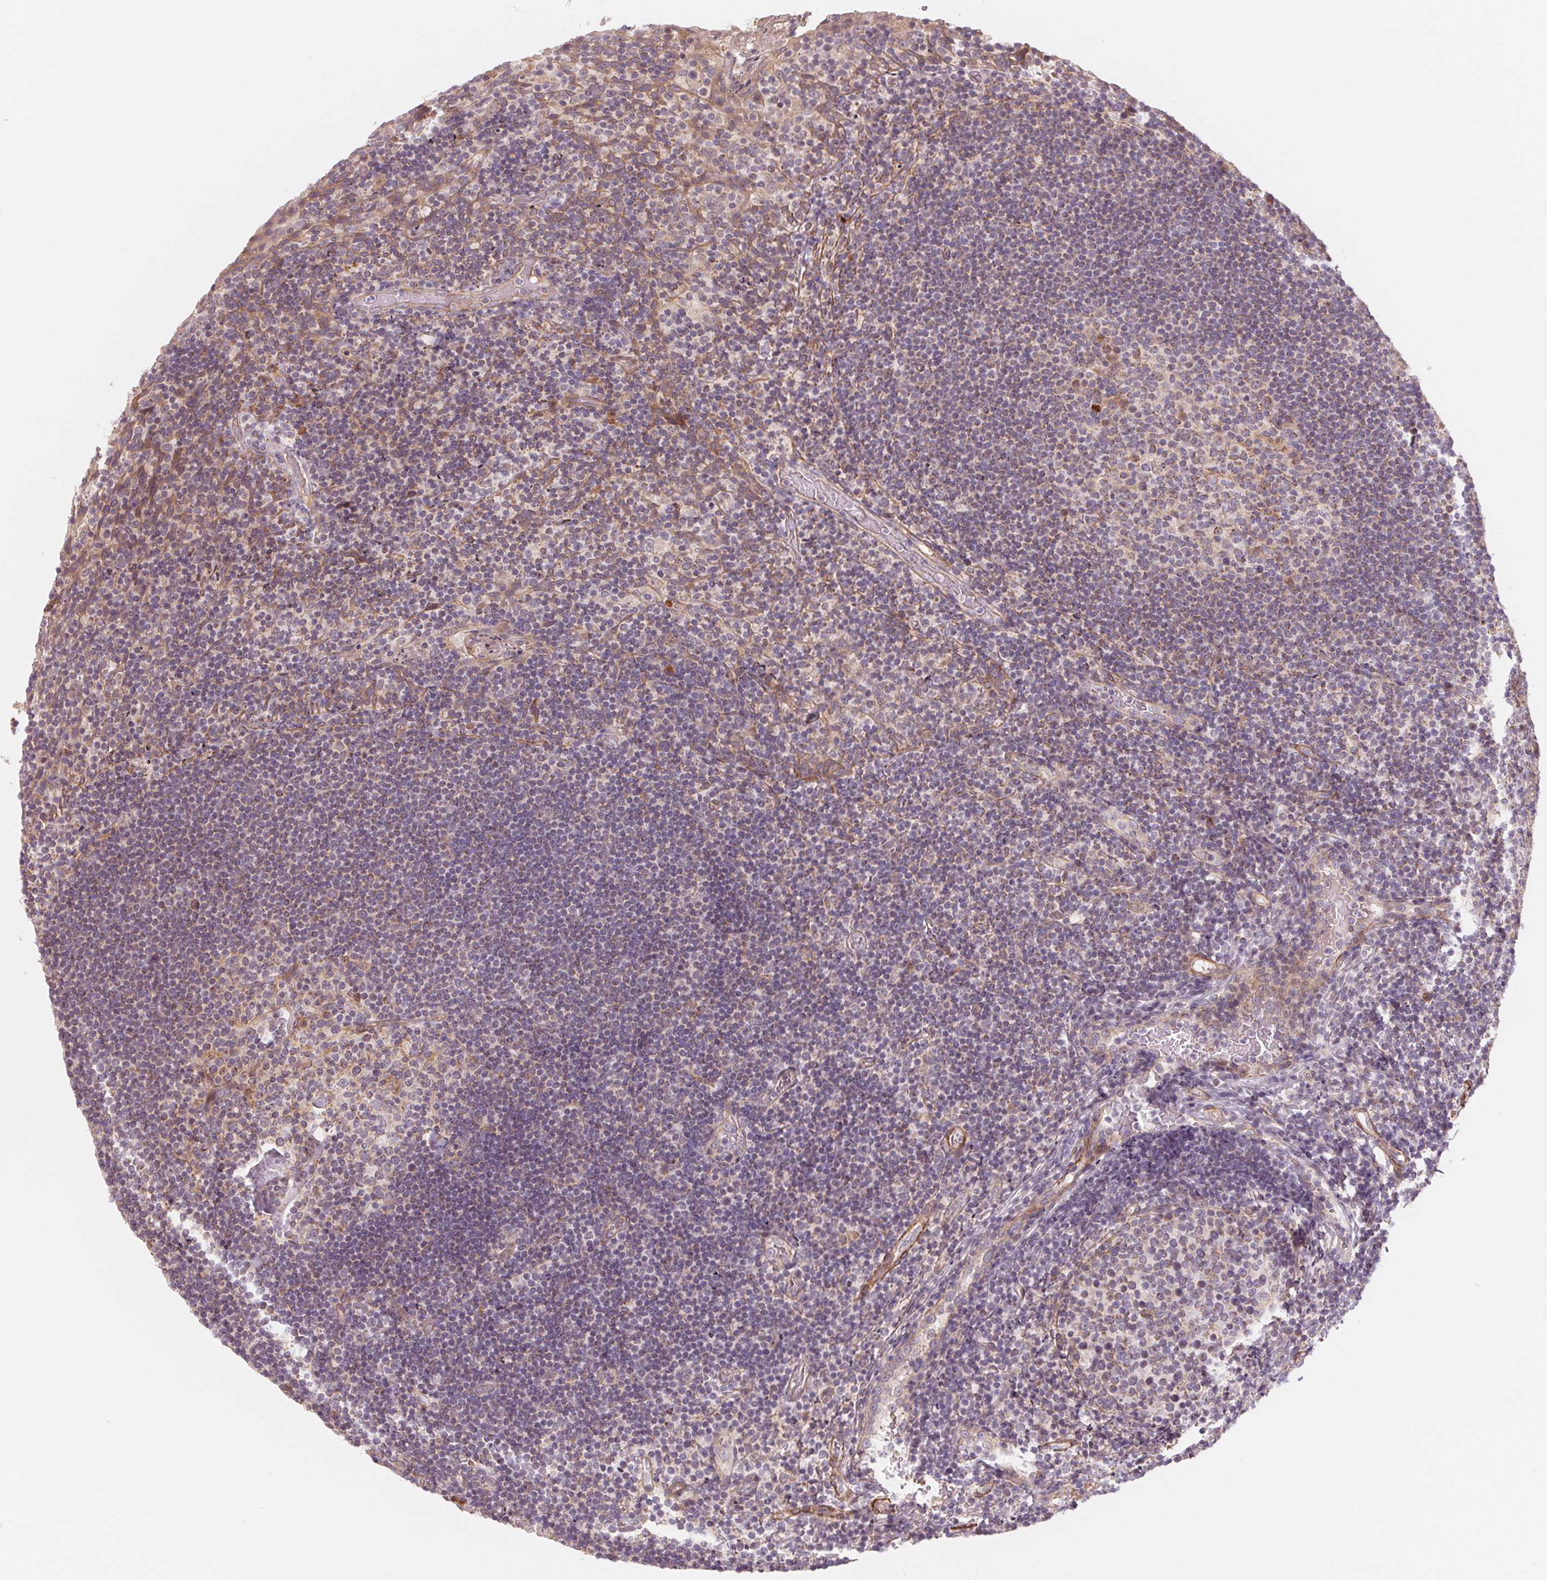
{"staining": {"intensity": "weak", "quantity": "<25%", "location": "cytoplasmic/membranous"}, "tissue": "tonsil", "cell_type": "Germinal center cells", "image_type": "normal", "snomed": [{"axis": "morphology", "description": "Normal tissue, NOS"}, {"axis": "topography", "description": "Tonsil"}], "caption": "This is an IHC image of unremarkable tonsil. There is no staining in germinal center cells.", "gene": "CCDC112", "patient": {"sex": "female", "age": 10}}